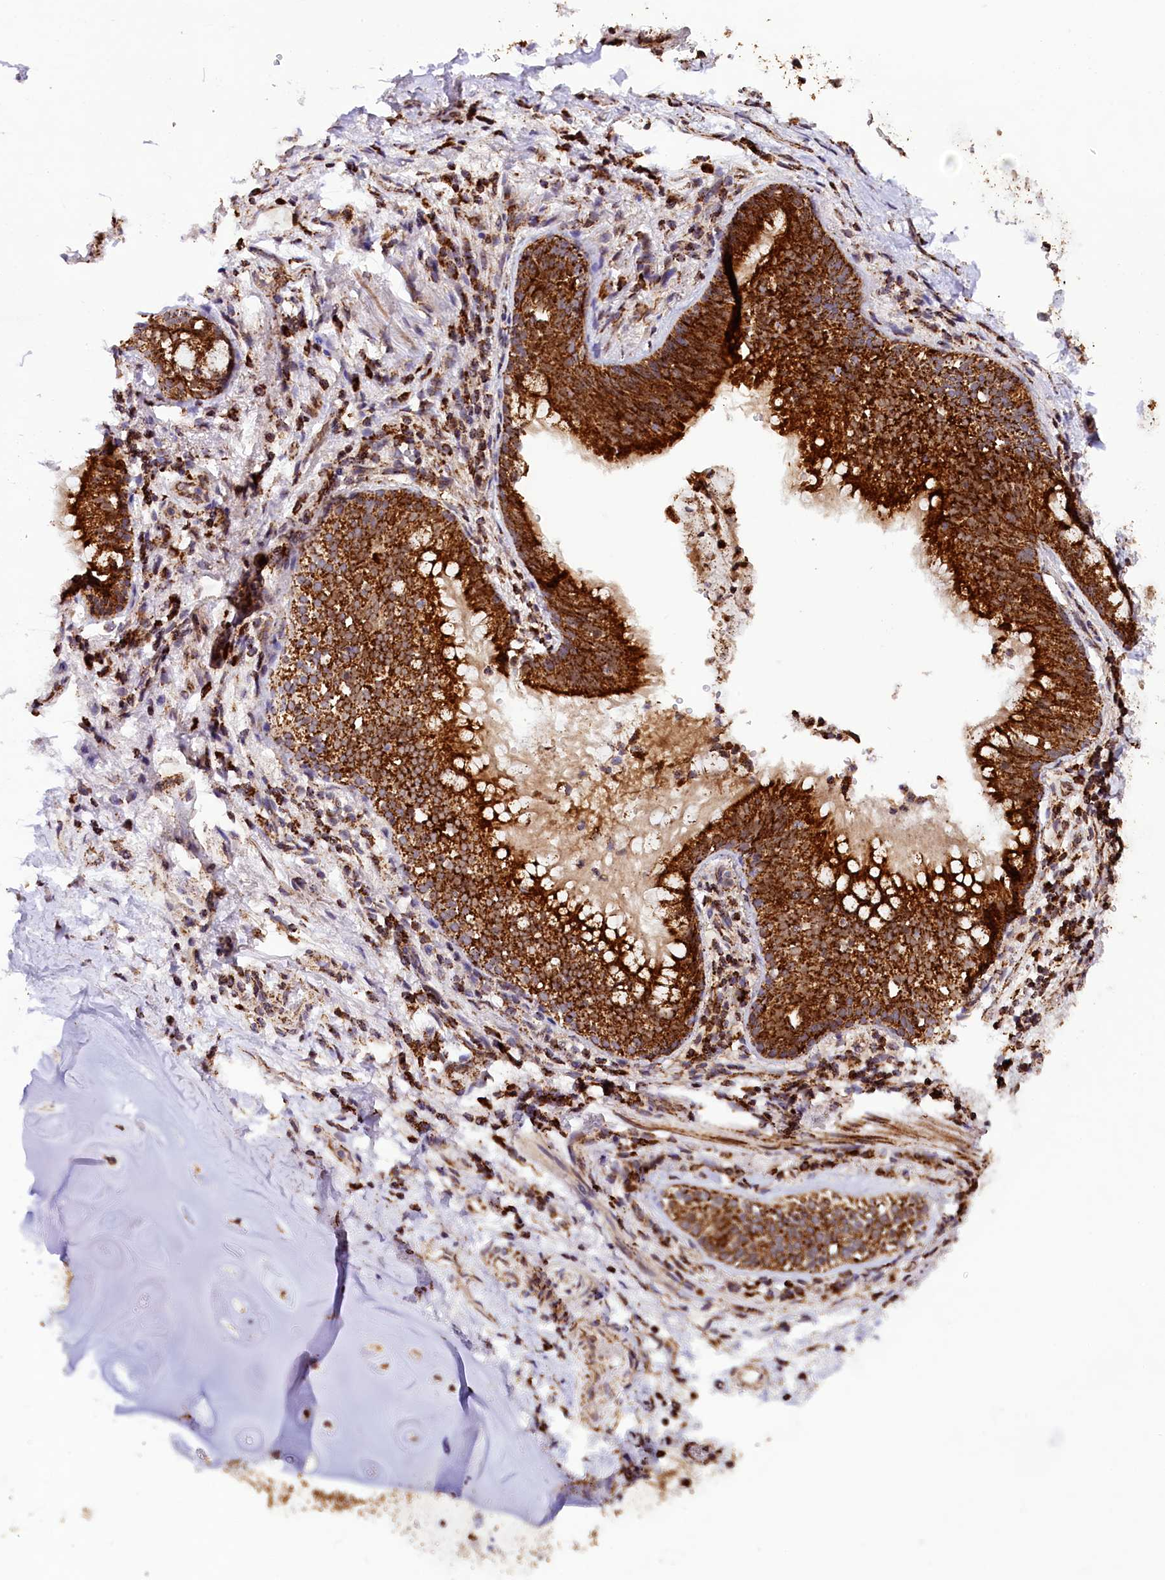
{"staining": {"intensity": "moderate", "quantity": "25%-75%", "location": "cytoplasmic/membranous"}, "tissue": "adipose tissue", "cell_type": "Adipocytes", "image_type": "normal", "snomed": [{"axis": "morphology", "description": "Normal tissue, NOS"}, {"axis": "topography", "description": "Lymph node"}, {"axis": "topography", "description": "Cartilage tissue"}, {"axis": "topography", "description": "Bronchus"}], "caption": "Brown immunohistochemical staining in benign adipose tissue displays moderate cytoplasmic/membranous expression in approximately 25%-75% of adipocytes. (DAB (3,3'-diaminobenzidine) IHC with brightfield microscopy, high magnification).", "gene": "KLC2", "patient": {"sex": "male", "age": 63}}